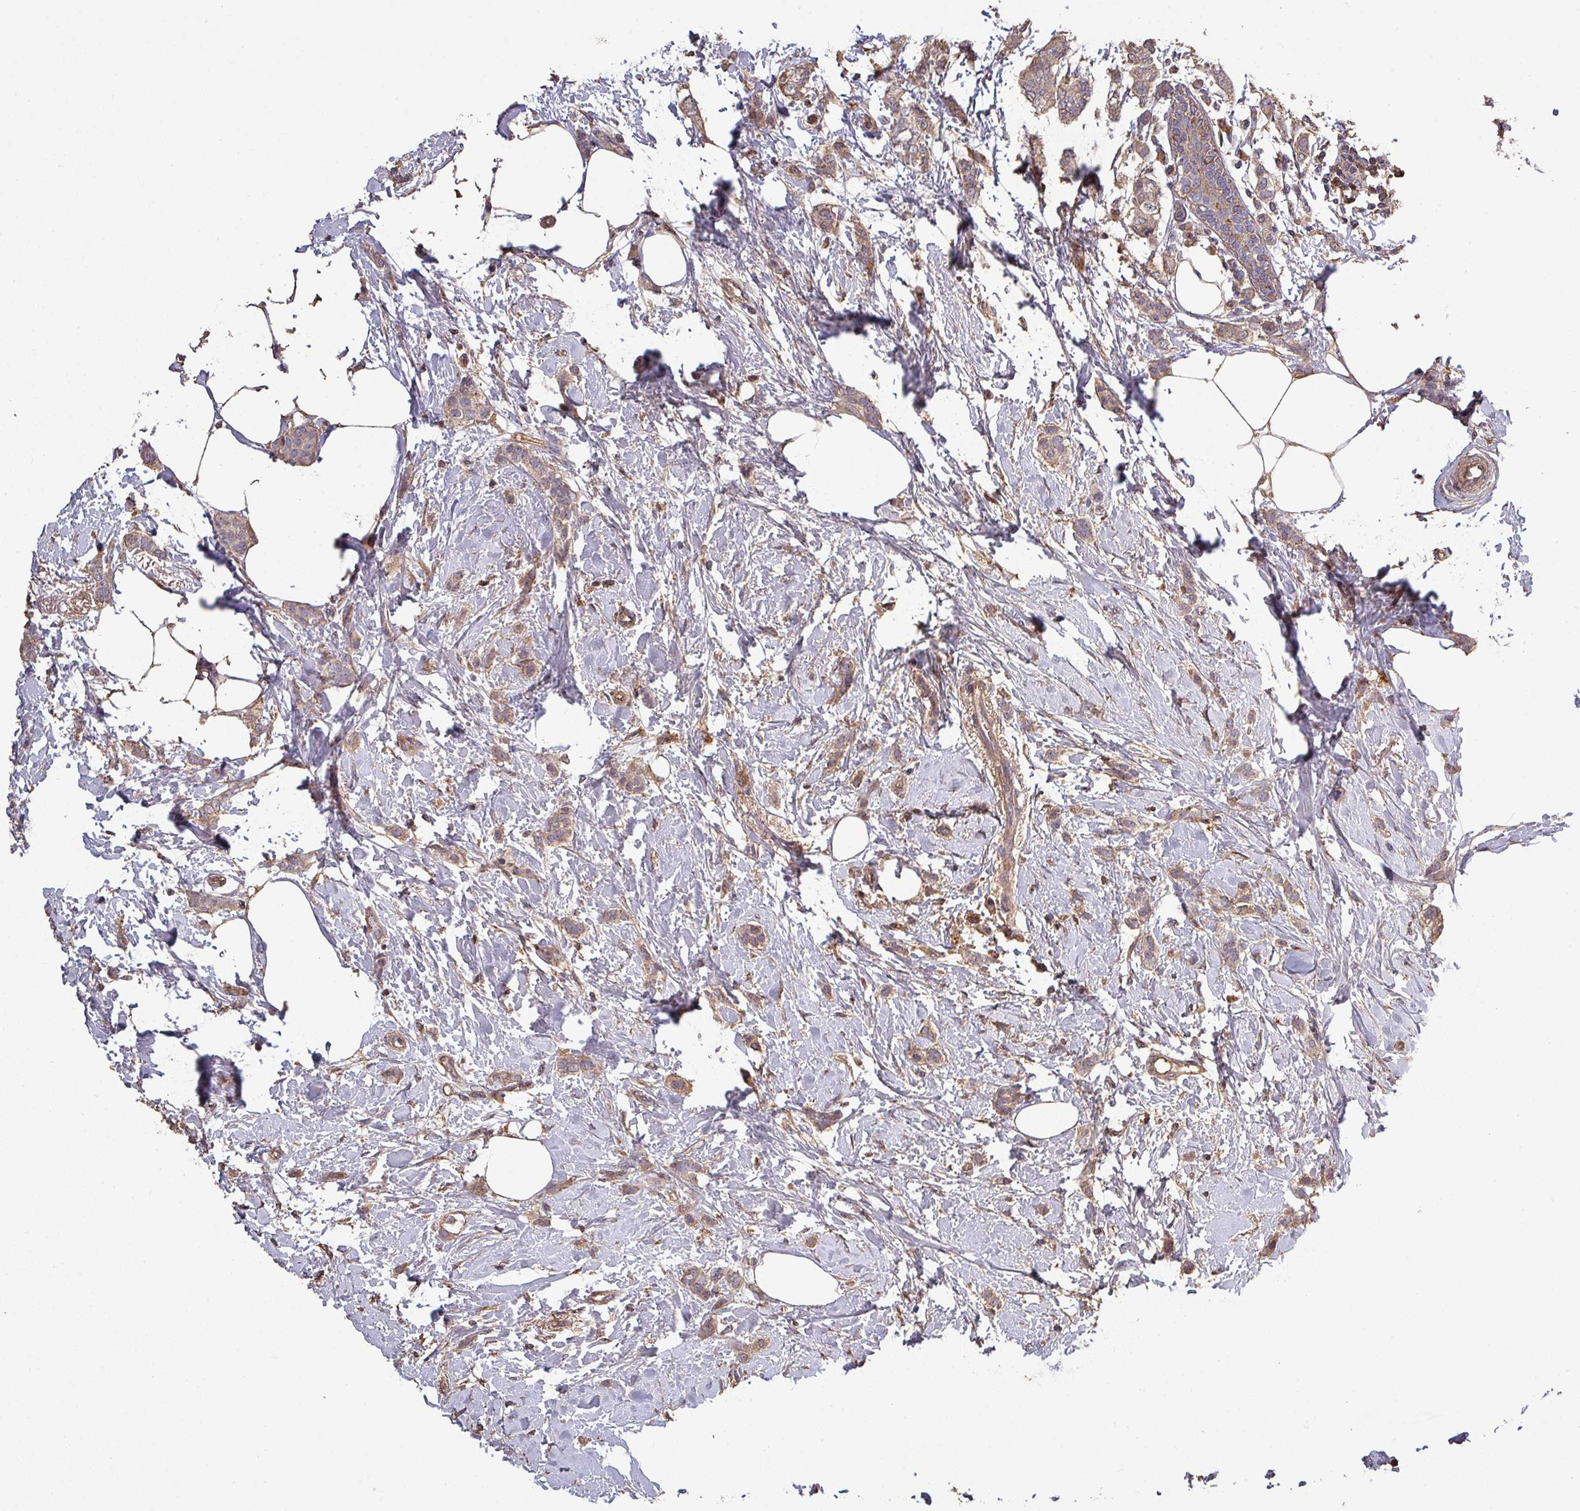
{"staining": {"intensity": "moderate", "quantity": ">75%", "location": "cytoplasmic/membranous"}, "tissue": "breast cancer", "cell_type": "Tumor cells", "image_type": "cancer", "snomed": [{"axis": "morphology", "description": "Duct carcinoma"}, {"axis": "topography", "description": "Breast"}], "caption": "This photomicrograph reveals immunohistochemistry (IHC) staining of human breast cancer, with medium moderate cytoplasmic/membranous staining in about >75% of tumor cells.", "gene": "ISLR", "patient": {"sex": "female", "age": 72}}